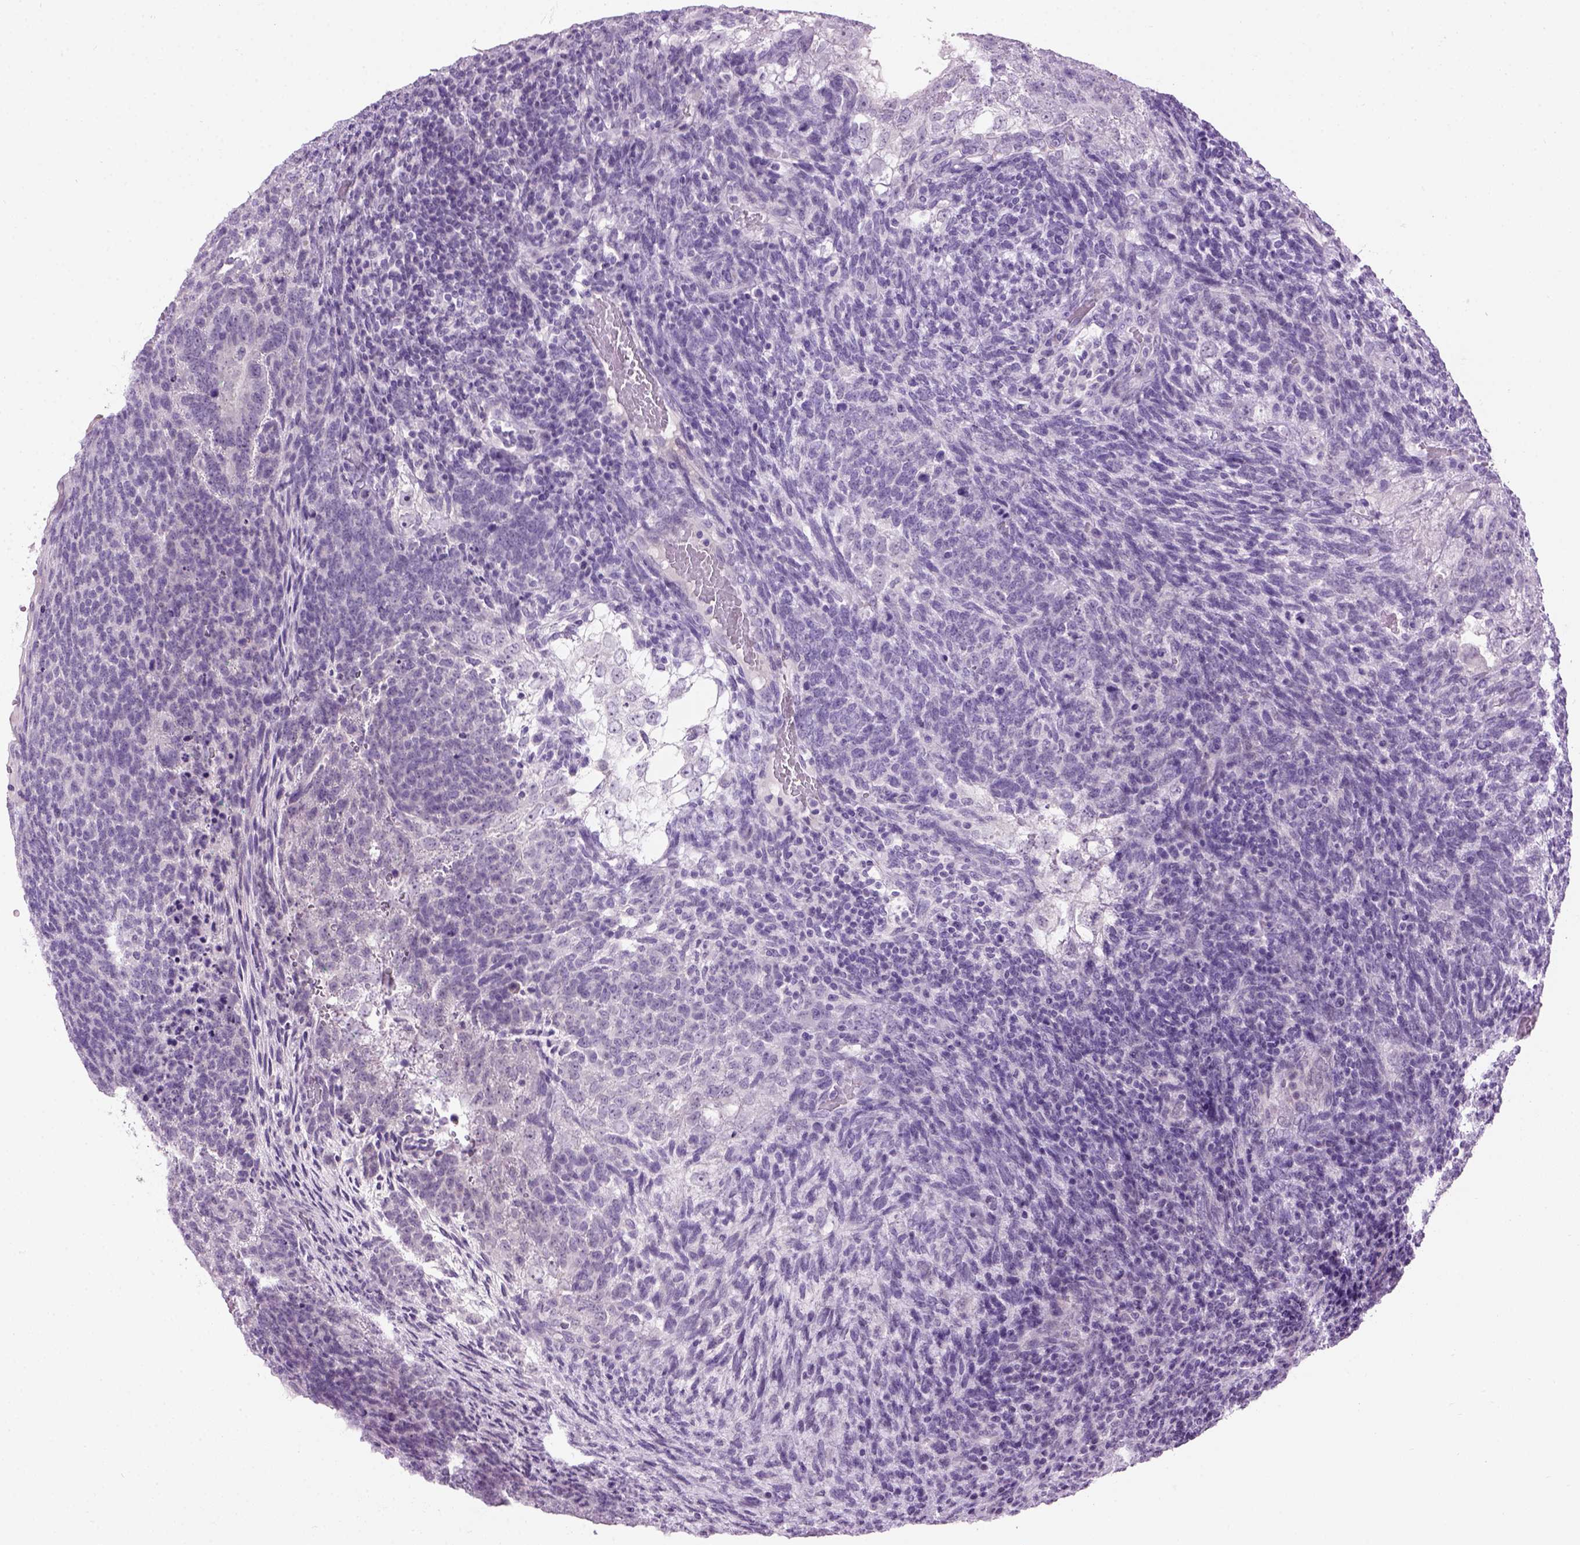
{"staining": {"intensity": "negative", "quantity": "none", "location": "none"}, "tissue": "testis cancer", "cell_type": "Tumor cells", "image_type": "cancer", "snomed": [{"axis": "morphology", "description": "Normal tissue, NOS"}, {"axis": "morphology", "description": "Carcinoma, Embryonal, NOS"}, {"axis": "topography", "description": "Testis"}, {"axis": "topography", "description": "Epididymis"}], "caption": "This is an IHC image of human testis cancer (embryonal carcinoma). There is no staining in tumor cells.", "gene": "GABRB2", "patient": {"sex": "male", "age": 23}}